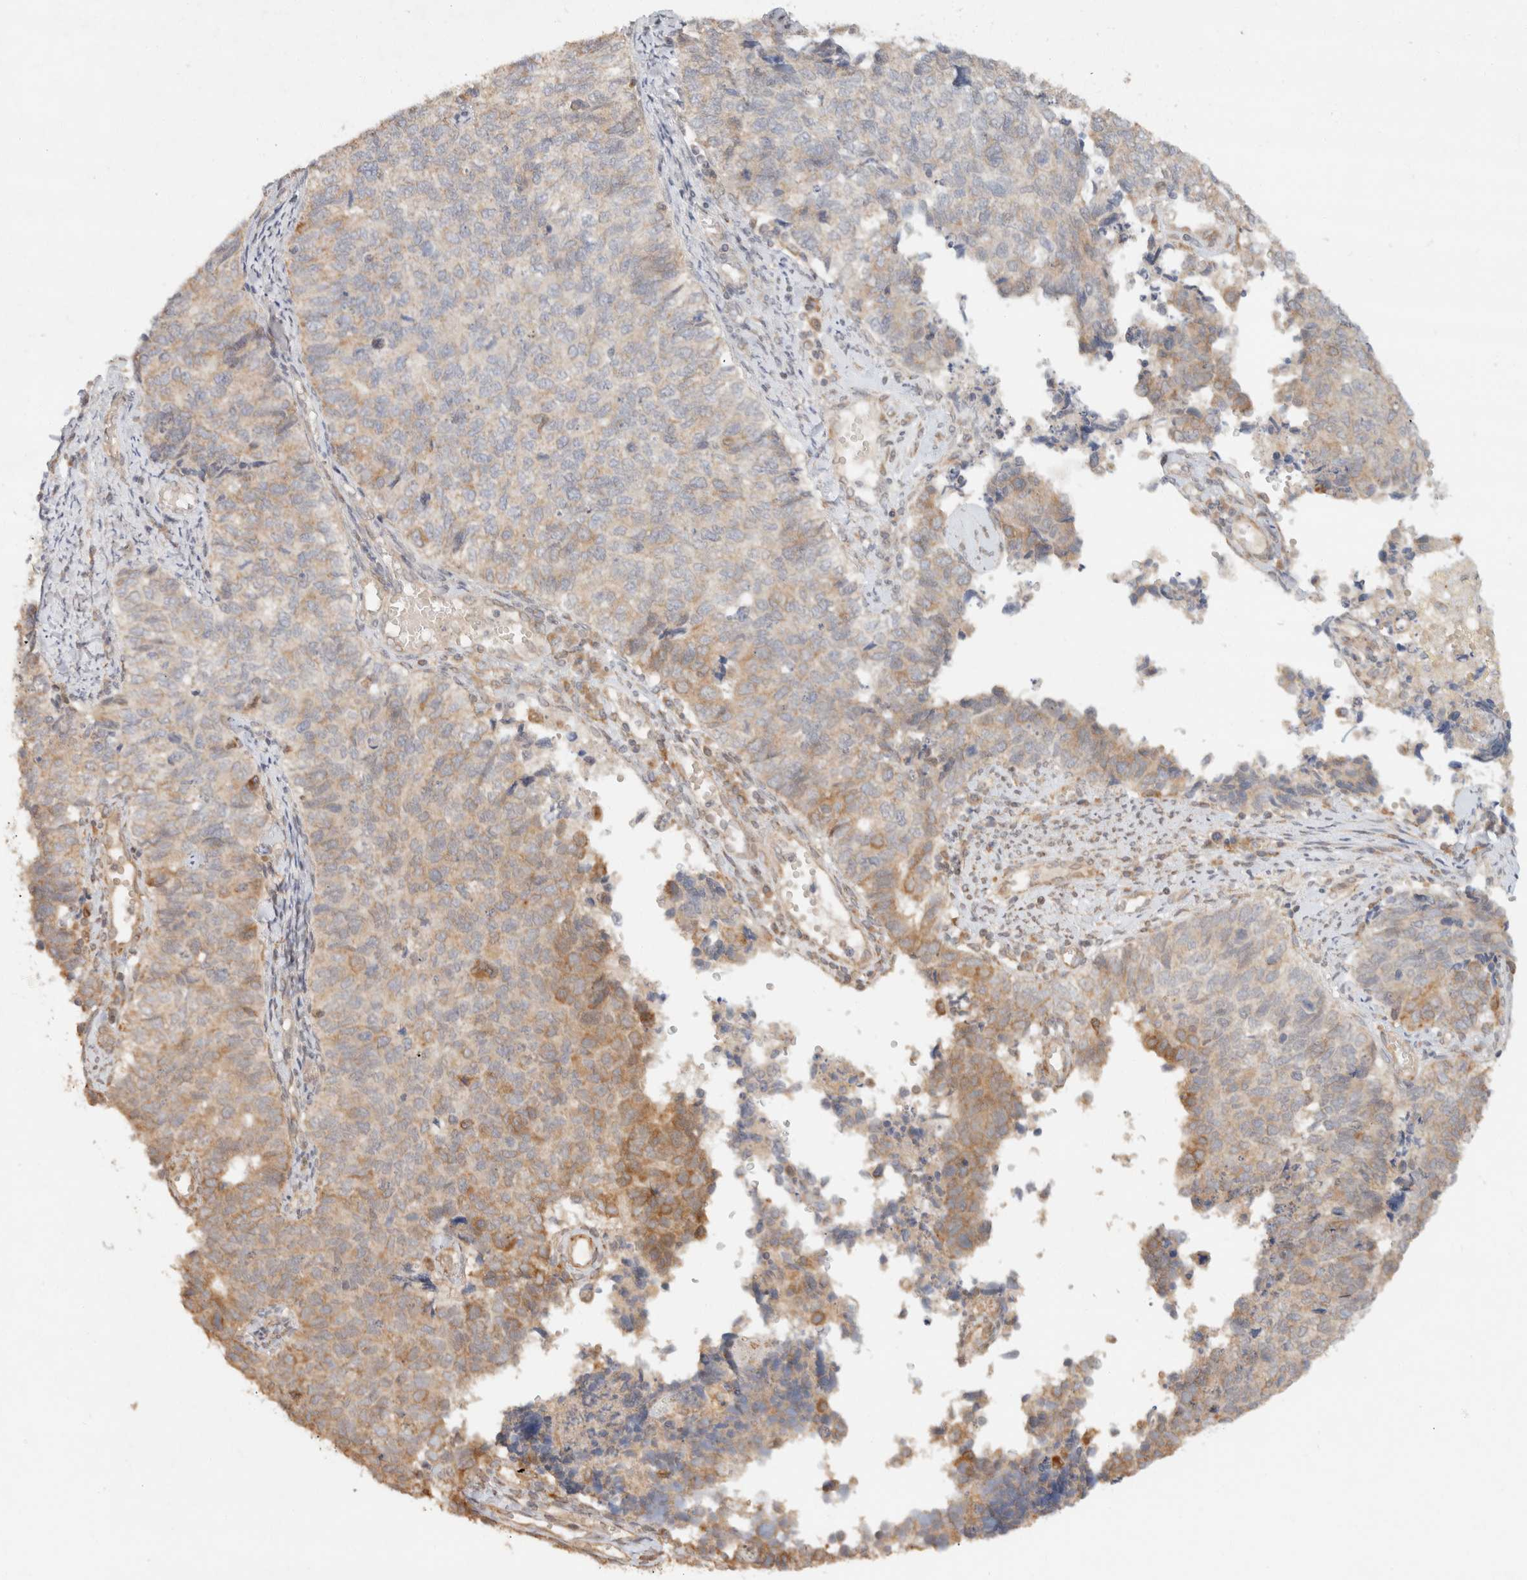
{"staining": {"intensity": "moderate", "quantity": "<25%", "location": "cytoplasmic/membranous"}, "tissue": "cervical cancer", "cell_type": "Tumor cells", "image_type": "cancer", "snomed": [{"axis": "morphology", "description": "Squamous cell carcinoma, NOS"}, {"axis": "topography", "description": "Cervix"}], "caption": "This image reveals squamous cell carcinoma (cervical) stained with IHC to label a protein in brown. The cytoplasmic/membranous of tumor cells show moderate positivity for the protein. Nuclei are counter-stained blue.", "gene": "TACC1", "patient": {"sex": "female", "age": 63}}